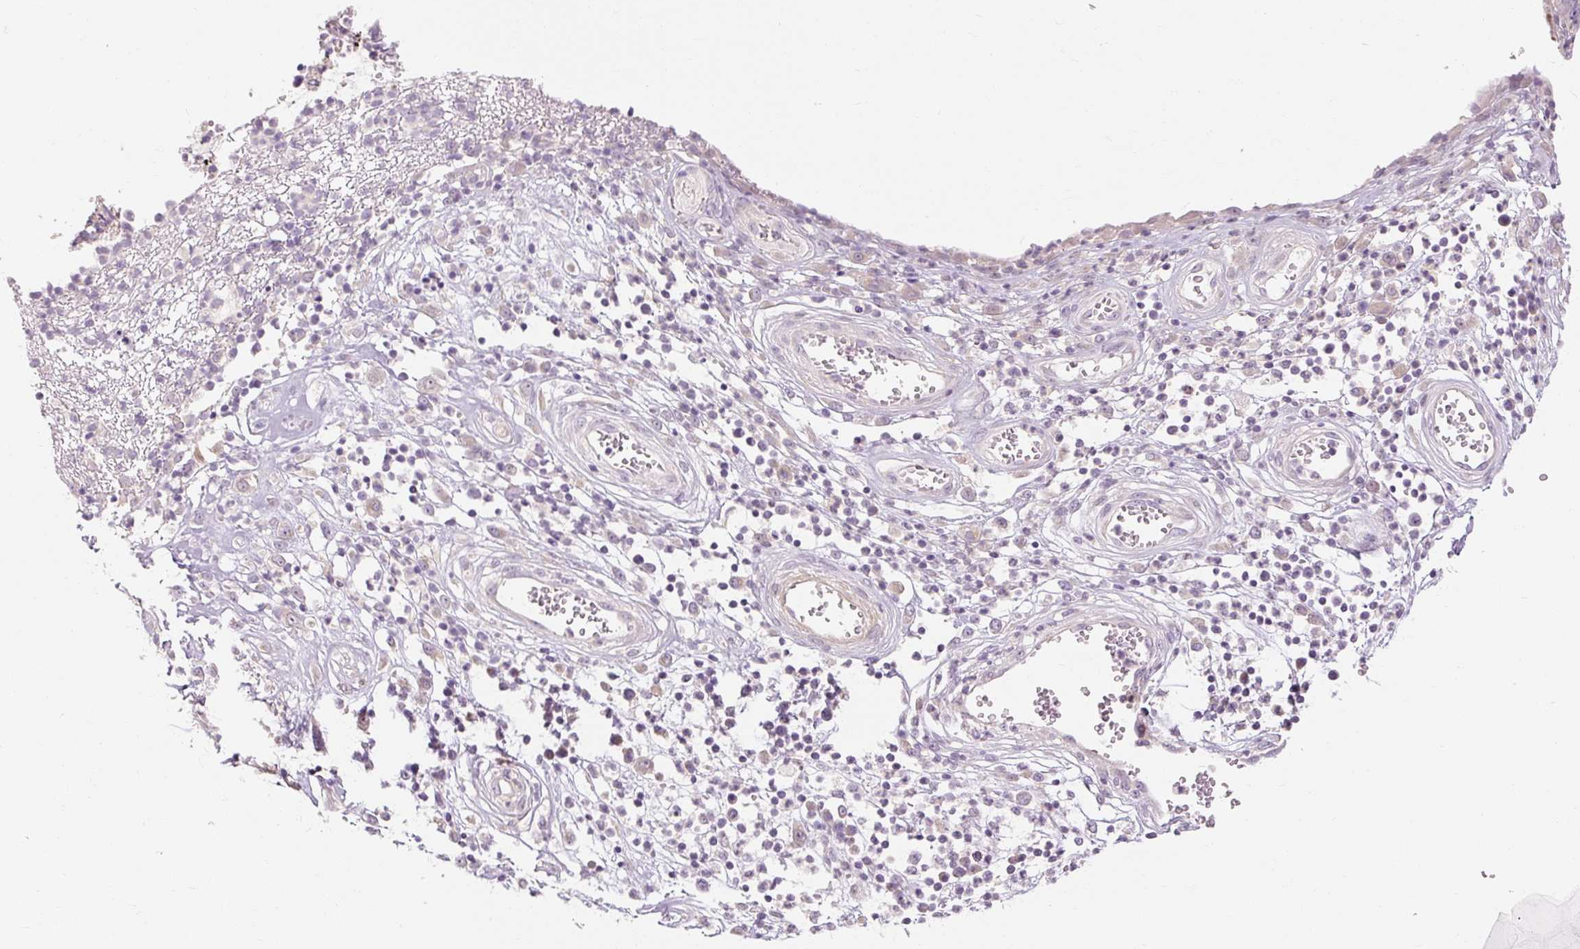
{"staining": {"intensity": "negative", "quantity": "none", "location": "none"}, "tissue": "stomach cancer", "cell_type": "Tumor cells", "image_type": "cancer", "snomed": [{"axis": "morphology", "description": "Adenocarcinoma, NOS"}, {"axis": "topography", "description": "Stomach"}], "caption": "Tumor cells show no significant protein staining in stomach cancer.", "gene": "CAPN3", "patient": {"sex": "male", "age": 59}}